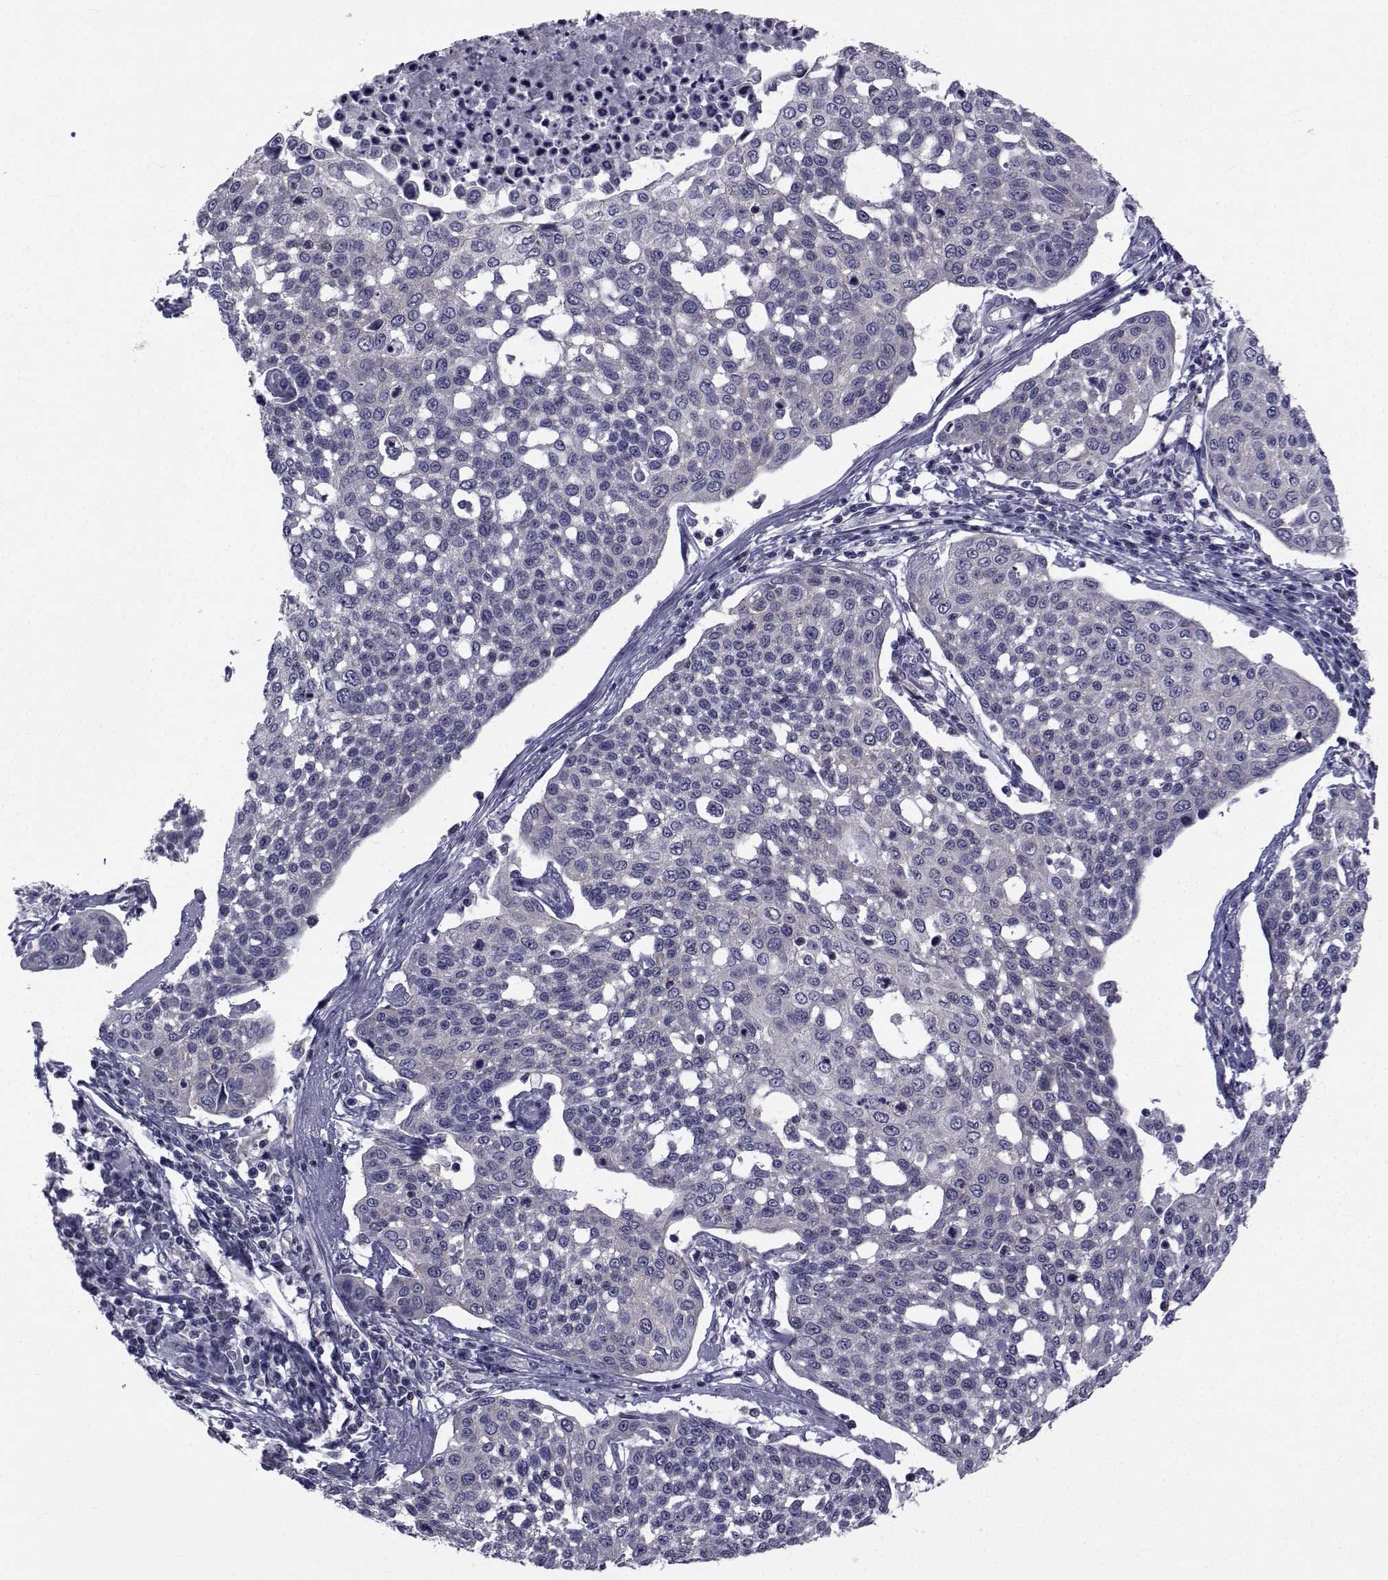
{"staining": {"intensity": "negative", "quantity": "none", "location": "none"}, "tissue": "cervical cancer", "cell_type": "Tumor cells", "image_type": "cancer", "snomed": [{"axis": "morphology", "description": "Squamous cell carcinoma, NOS"}, {"axis": "topography", "description": "Cervix"}], "caption": "Immunohistochemical staining of human squamous cell carcinoma (cervical) demonstrates no significant staining in tumor cells.", "gene": "SLC30A10", "patient": {"sex": "female", "age": 34}}